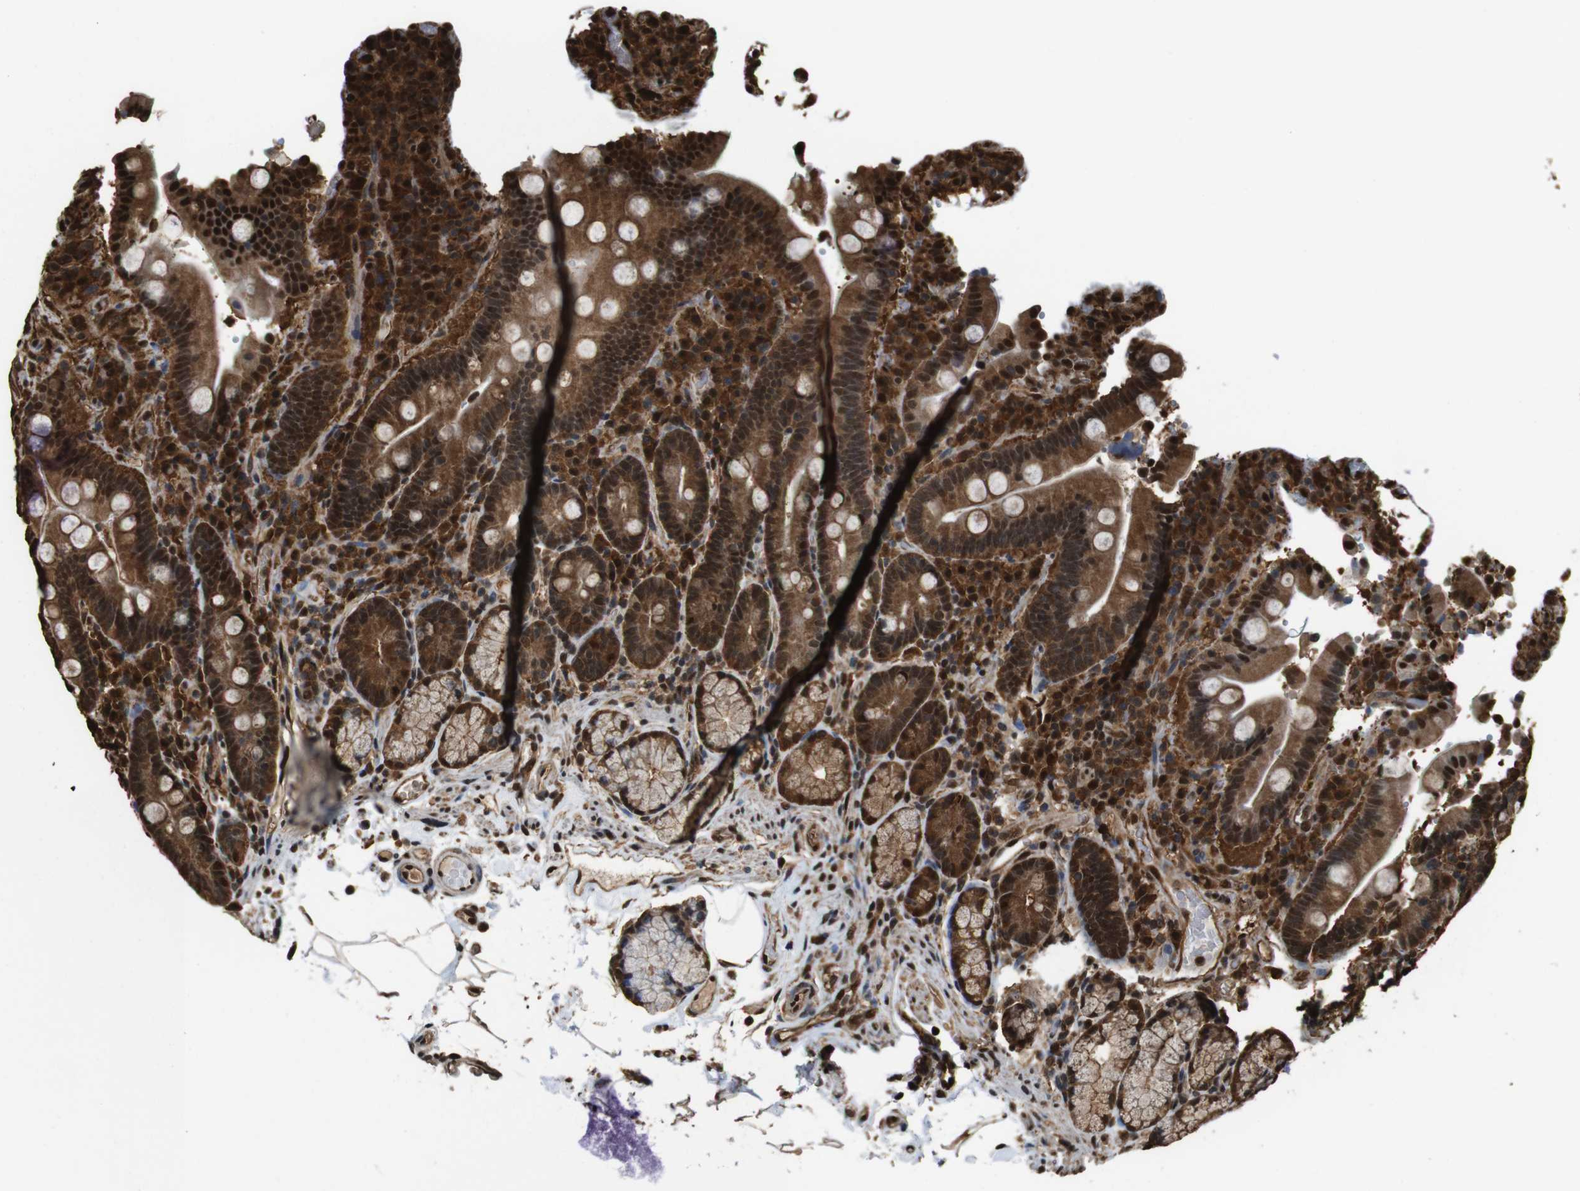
{"staining": {"intensity": "strong", "quantity": ">75%", "location": "cytoplasmic/membranous,nuclear"}, "tissue": "duodenum", "cell_type": "Glandular cells", "image_type": "normal", "snomed": [{"axis": "morphology", "description": "Normal tissue, NOS"}, {"axis": "topography", "description": "Small intestine, NOS"}], "caption": "An immunohistochemistry (IHC) photomicrograph of benign tissue is shown. Protein staining in brown highlights strong cytoplasmic/membranous,nuclear positivity in duodenum within glandular cells. (DAB IHC with brightfield microscopy, high magnification).", "gene": "VCP", "patient": {"sex": "female", "age": 71}}